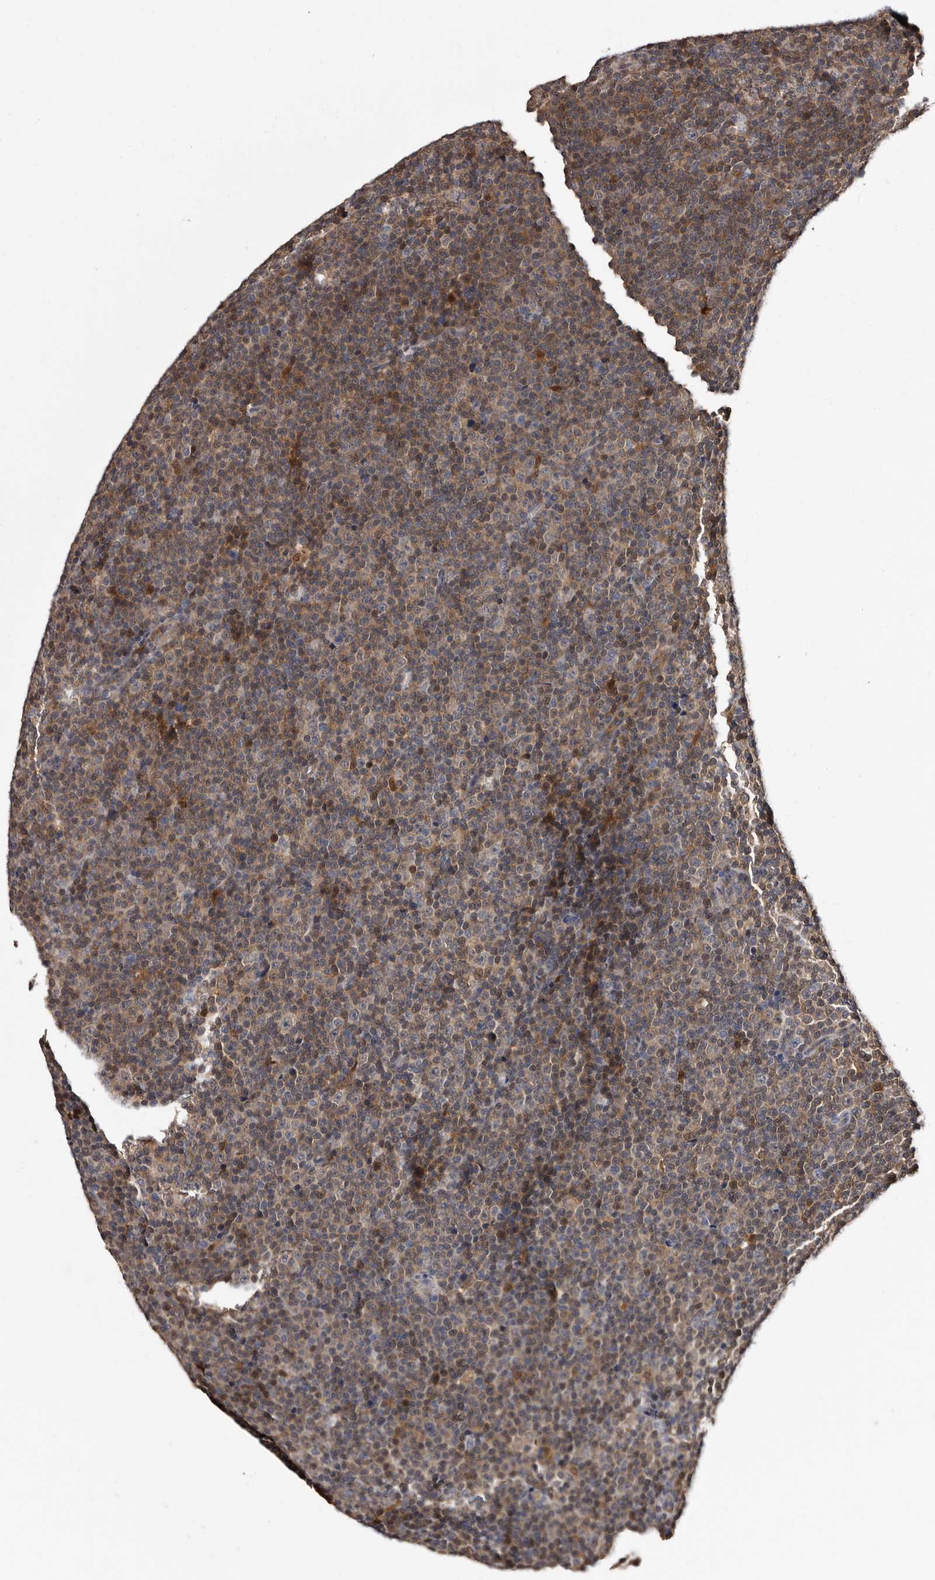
{"staining": {"intensity": "weak", "quantity": "<25%", "location": "cytoplasmic/membranous"}, "tissue": "lymphoma", "cell_type": "Tumor cells", "image_type": "cancer", "snomed": [{"axis": "morphology", "description": "Malignant lymphoma, non-Hodgkin's type, Low grade"}, {"axis": "topography", "description": "Lymph node"}], "caption": "There is no significant staining in tumor cells of lymphoma. (Immunohistochemistry (ihc), brightfield microscopy, high magnification).", "gene": "DNPH1", "patient": {"sex": "female", "age": 67}}